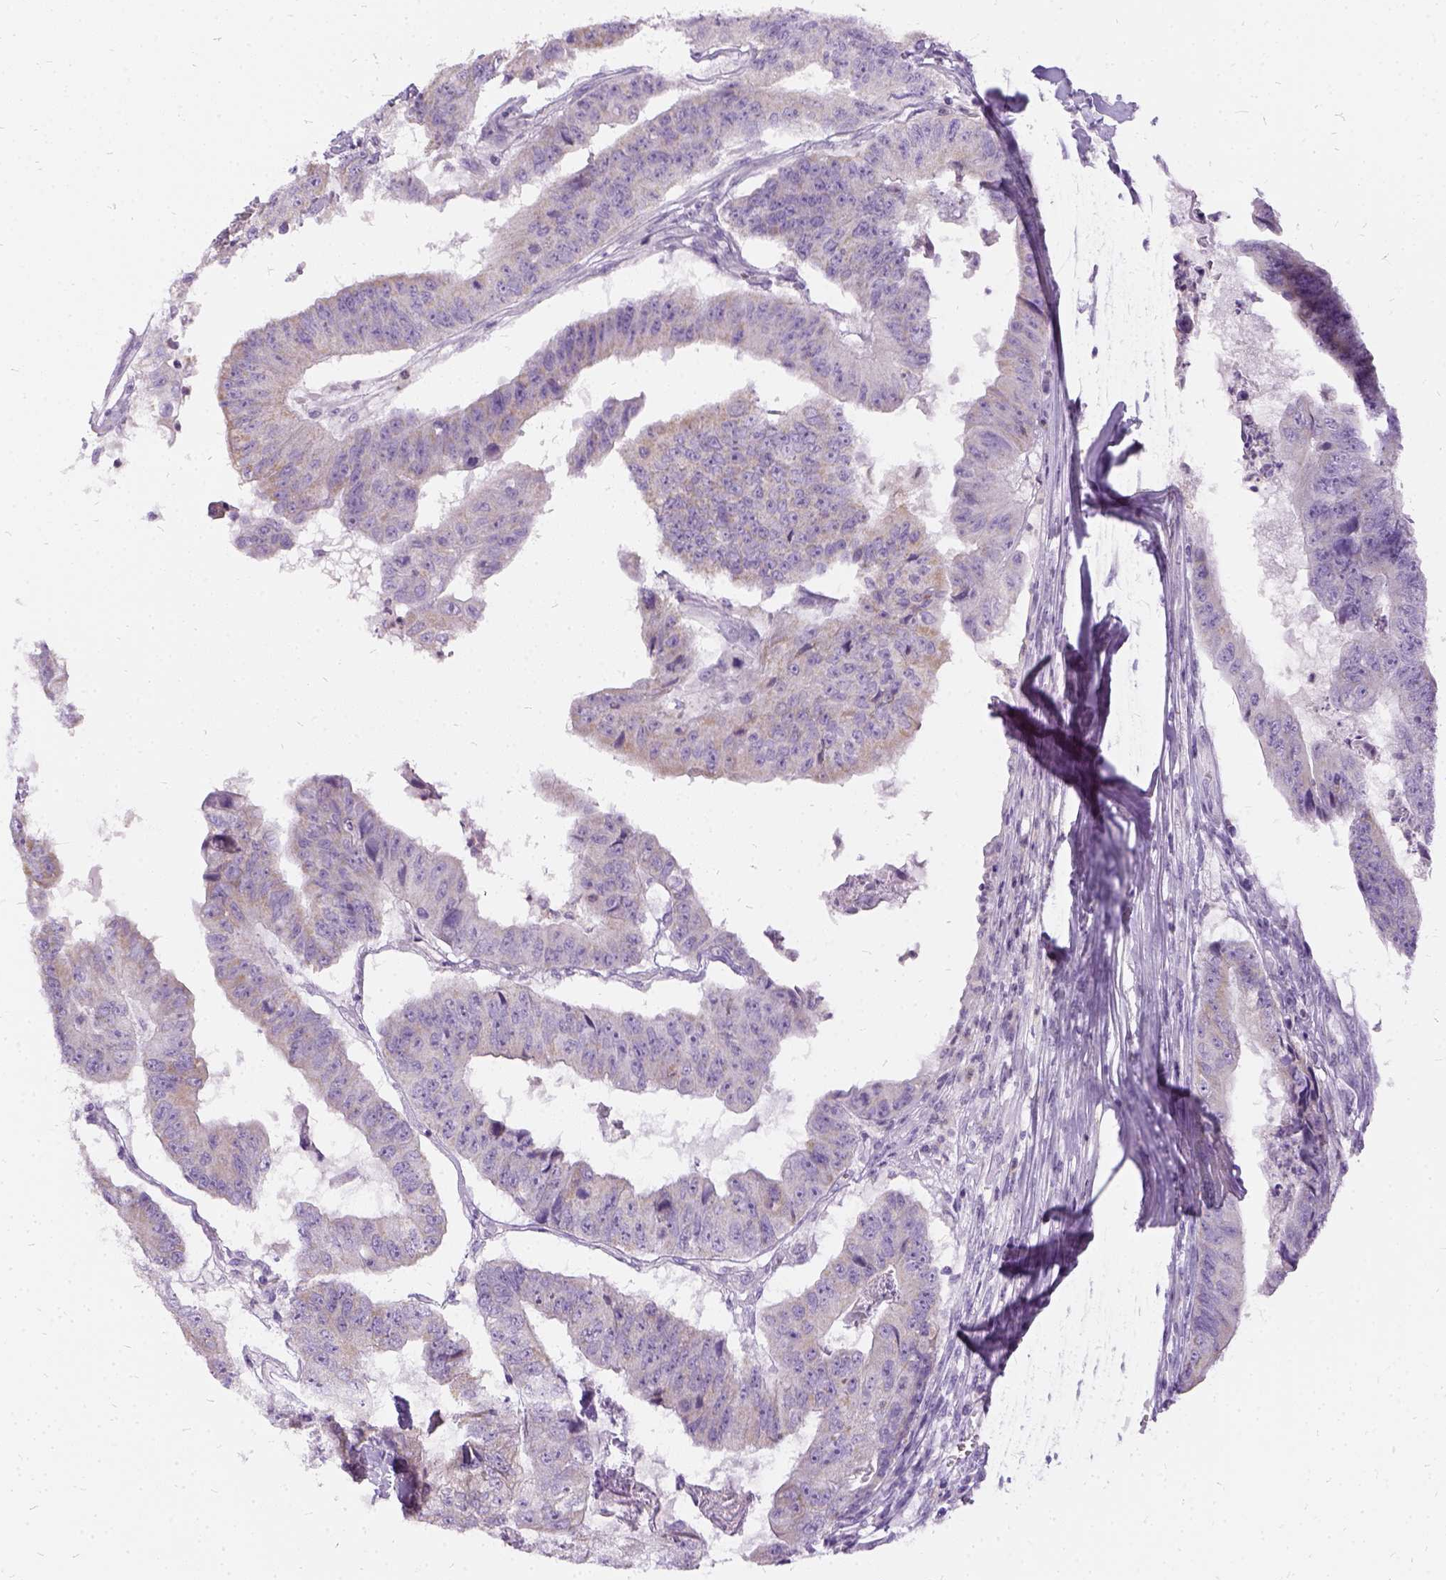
{"staining": {"intensity": "negative", "quantity": "none", "location": "none"}, "tissue": "colorectal cancer", "cell_type": "Tumor cells", "image_type": "cancer", "snomed": [{"axis": "morphology", "description": "Adenocarcinoma, NOS"}, {"axis": "topography", "description": "Colon"}], "caption": "High magnification brightfield microscopy of colorectal cancer stained with DAB (brown) and counterstained with hematoxylin (blue): tumor cells show no significant expression. (DAB (3,3'-diaminobenzidine) IHC with hematoxylin counter stain).", "gene": "FDX1", "patient": {"sex": "female", "age": 67}}